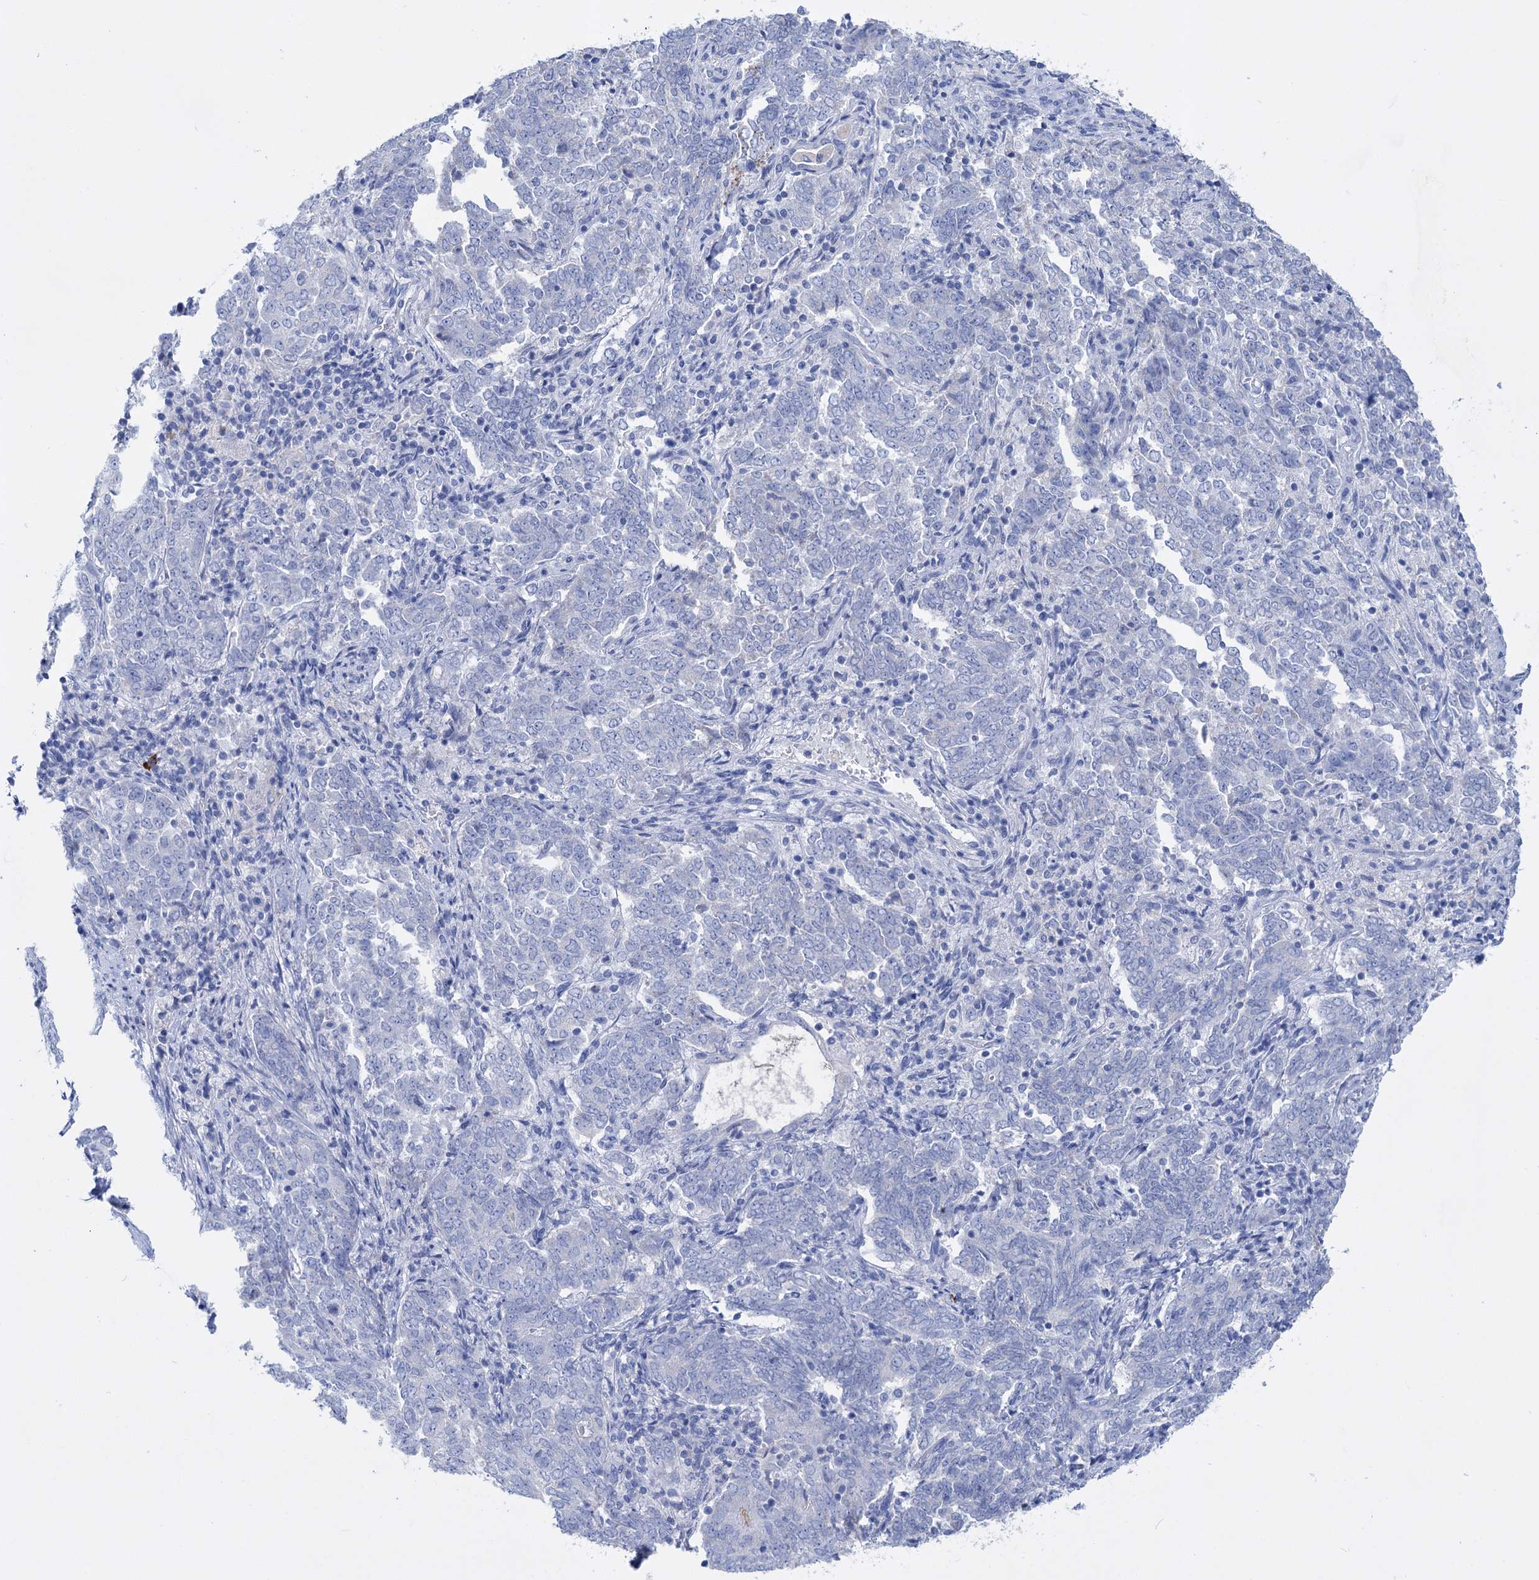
{"staining": {"intensity": "negative", "quantity": "none", "location": "none"}, "tissue": "endometrial cancer", "cell_type": "Tumor cells", "image_type": "cancer", "snomed": [{"axis": "morphology", "description": "Adenocarcinoma, NOS"}, {"axis": "topography", "description": "Endometrium"}], "caption": "The image exhibits no staining of tumor cells in endometrial adenocarcinoma. (DAB immunohistochemistry (IHC) with hematoxylin counter stain).", "gene": "FBXW12", "patient": {"sex": "female", "age": 80}}